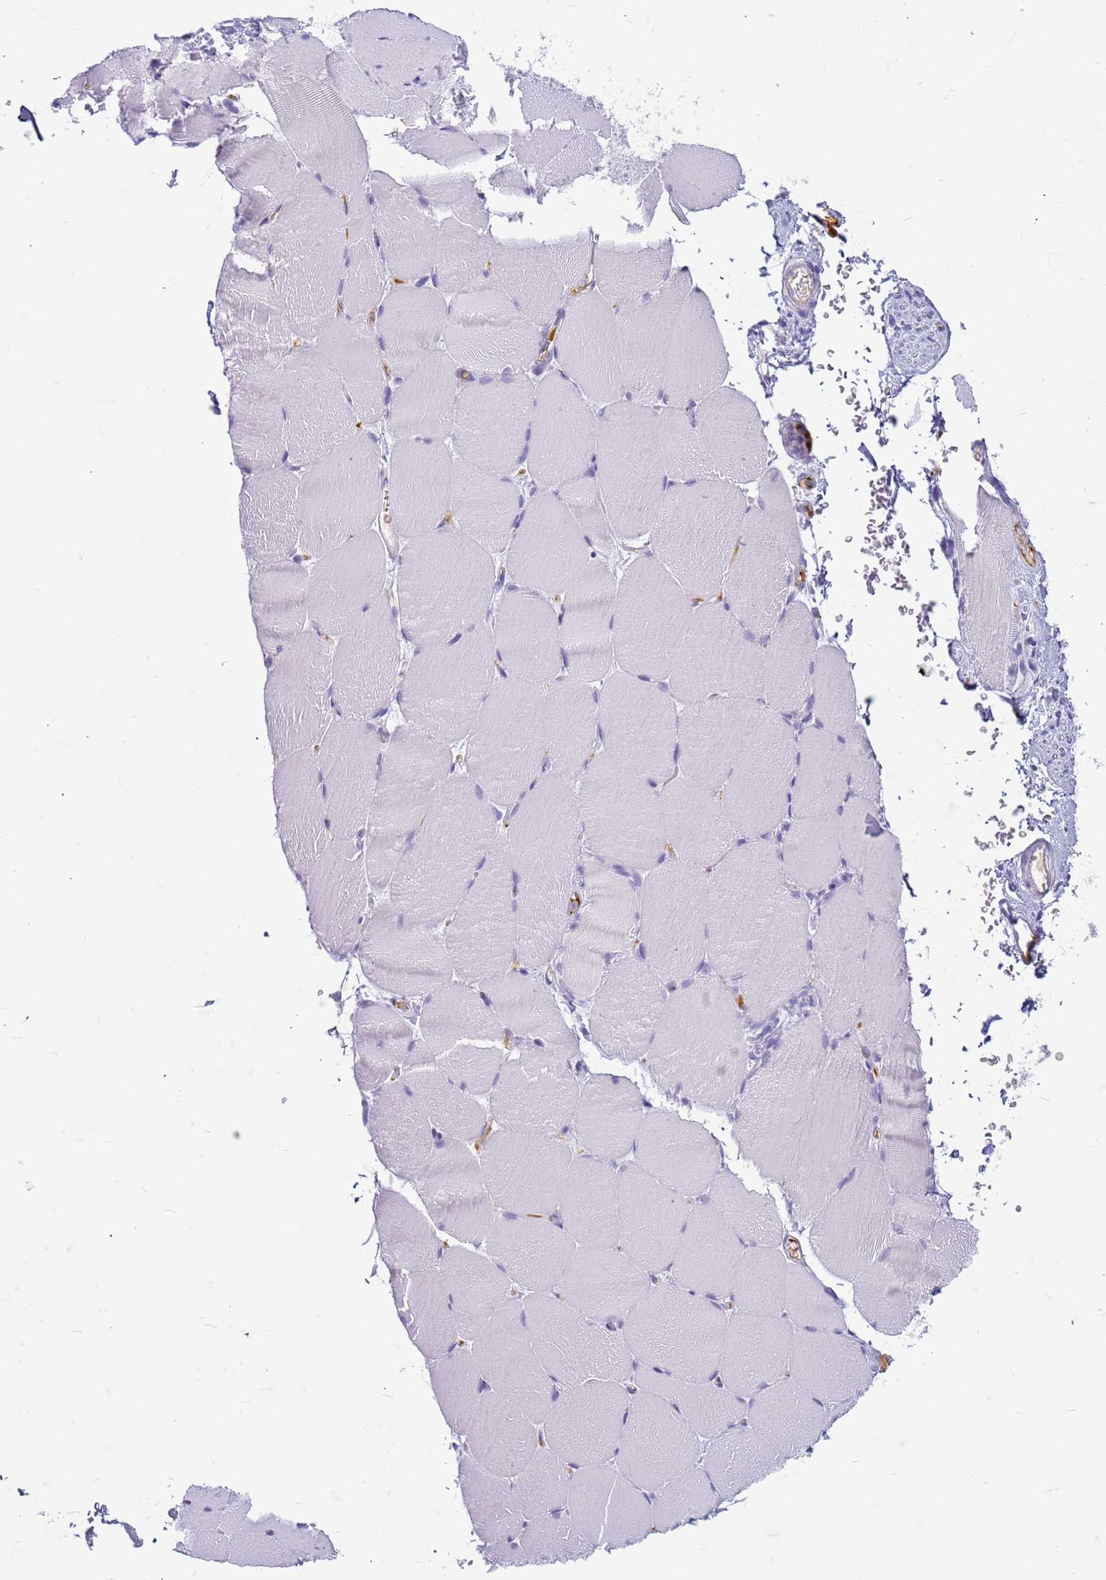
{"staining": {"intensity": "negative", "quantity": "none", "location": "none"}, "tissue": "skeletal muscle", "cell_type": "Myocytes", "image_type": "normal", "snomed": [{"axis": "morphology", "description": "Normal tissue, NOS"}, {"axis": "topography", "description": "Skeletal muscle"}, {"axis": "topography", "description": "Parathyroid gland"}], "caption": "Skeletal muscle stained for a protein using immunohistochemistry (IHC) demonstrates no expression myocytes.", "gene": "CFAP100", "patient": {"sex": "female", "age": 37}}